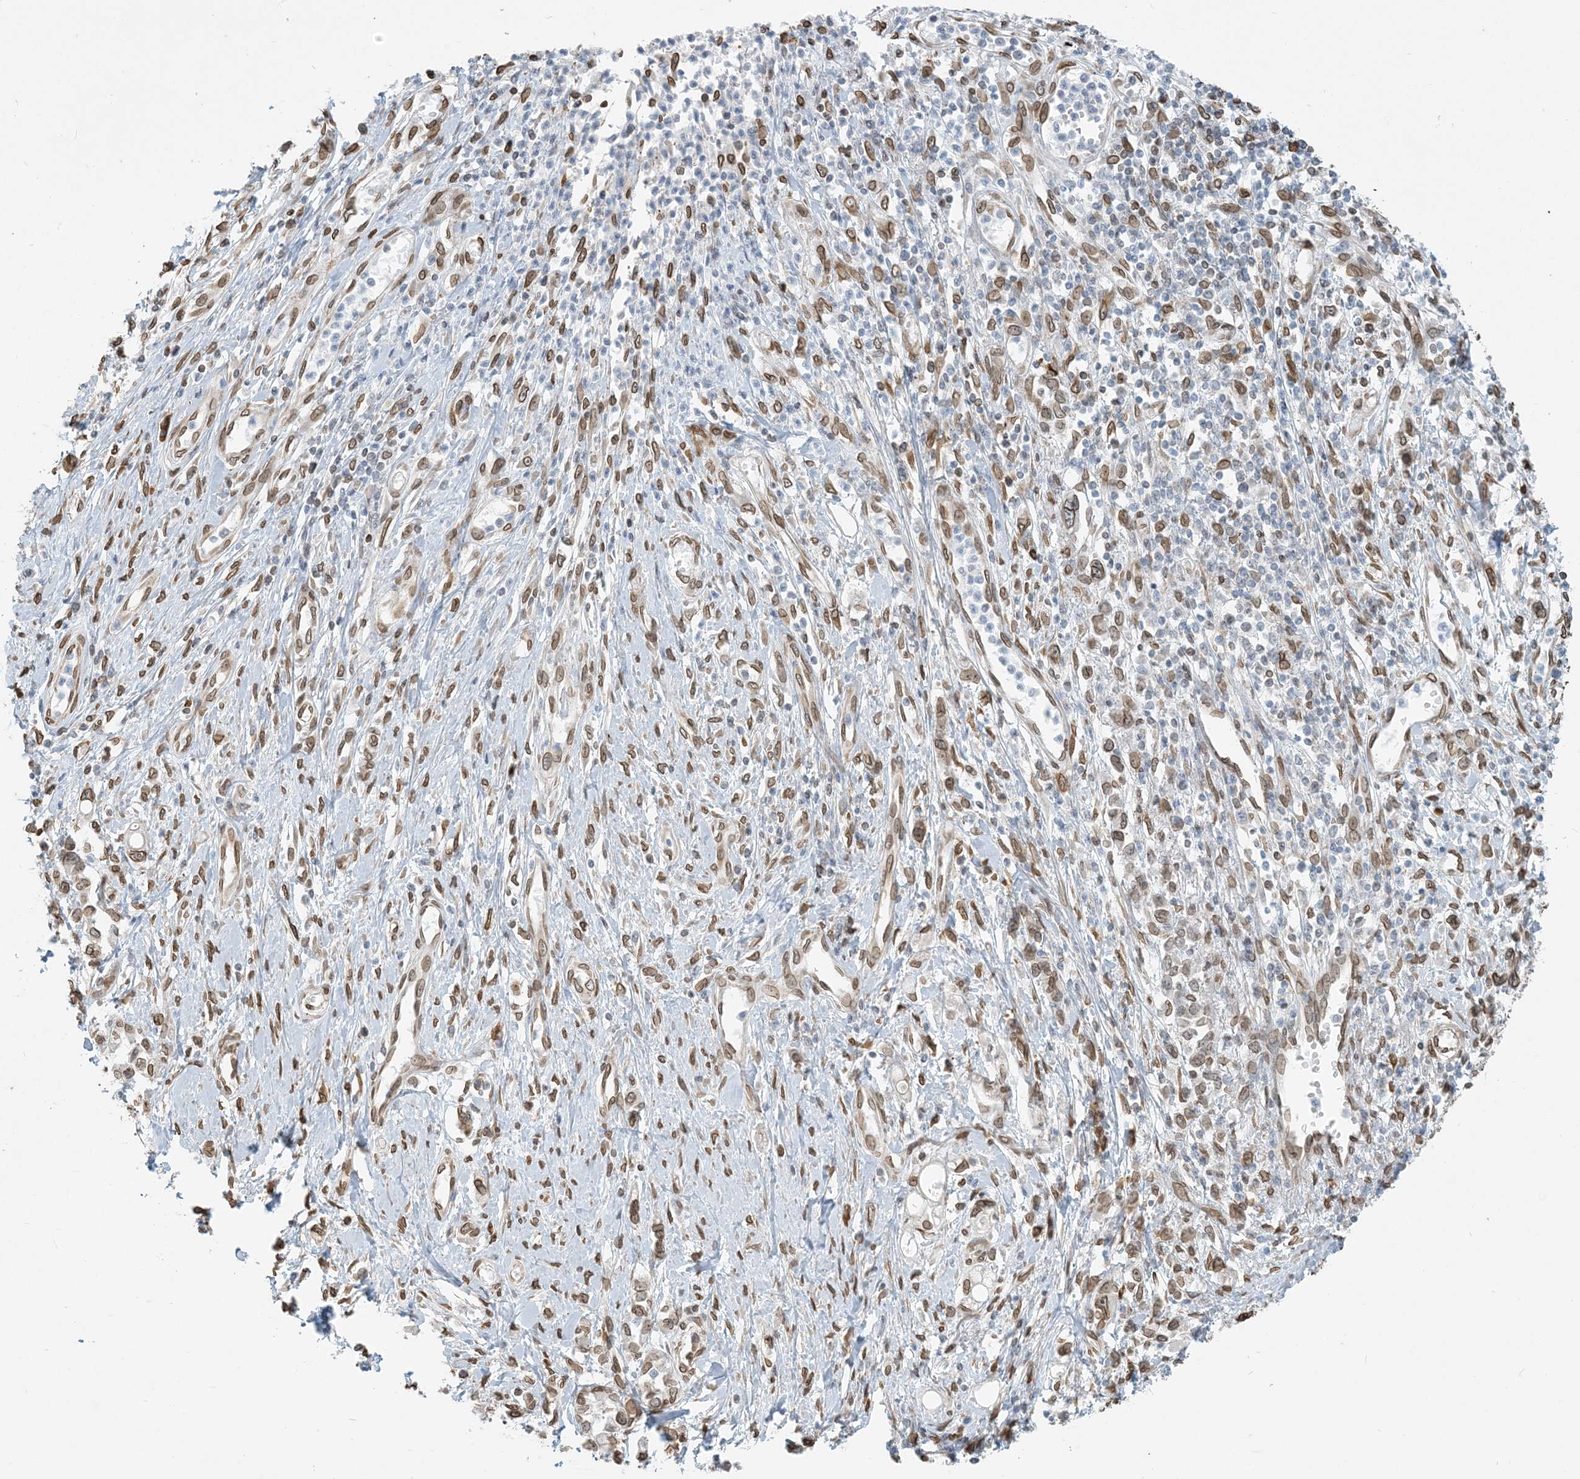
{"staining": {"intensity": "moderate", "quantity": ">75%", "location": "cytoplasmic/membranous,nuclear"}, "tissue": "stomach cancer", "cell_type": "Tumor cells", "image_type": "cancer", "snomed": [{"axis": "morphology", "description": "Adenocarcinoma, NOS"}, {"axis": "topography", "description": "Stomach"}], "caption": "Stomach adenocarcinoma stained with a brown dye shows moderate cytoplasmic/membranous and nuclear positive expression in about >75% of tumor cells.", "gene": "WWP1", "patient": {"sex": "female", "age": 76}}